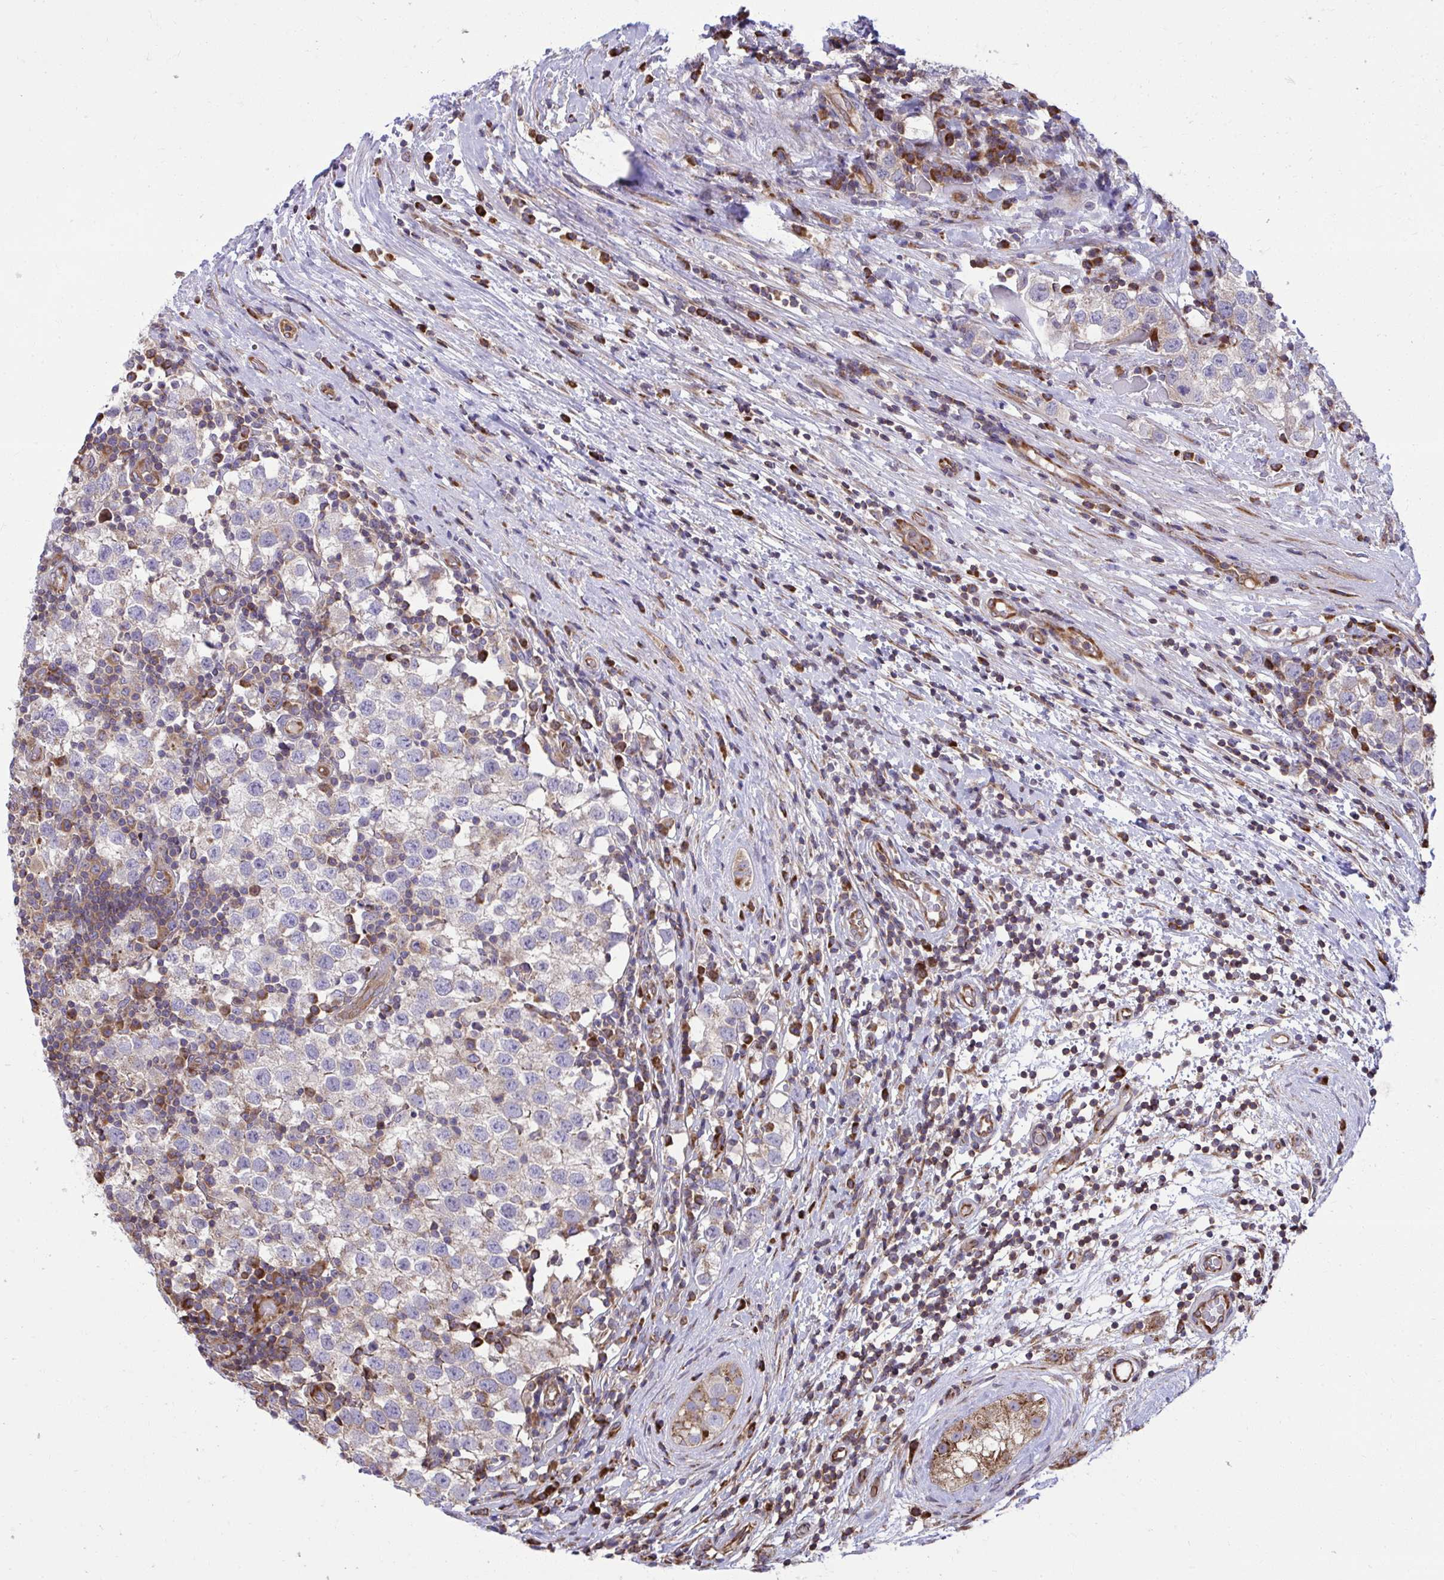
{"staining": {"intensity": "negative", "quantity": "none", "location": "none"}, "tissue": "testis cancer", "cell_type": "Tumor cells", "image_type": "cancer", "snomed": [{"axis": "morphology", "description": "Seminoma, NOS"}, {"axis": "topography", "description": "Testis"}], "caption": "IHC image of neoplastic tissue: testis cancer stained with DAB (3,3'-diaminobenzidine) displays no significant protein staining in tumor cells.", "gene": "NMNAT3", "patient": {"sex": "male", "age": 34}}